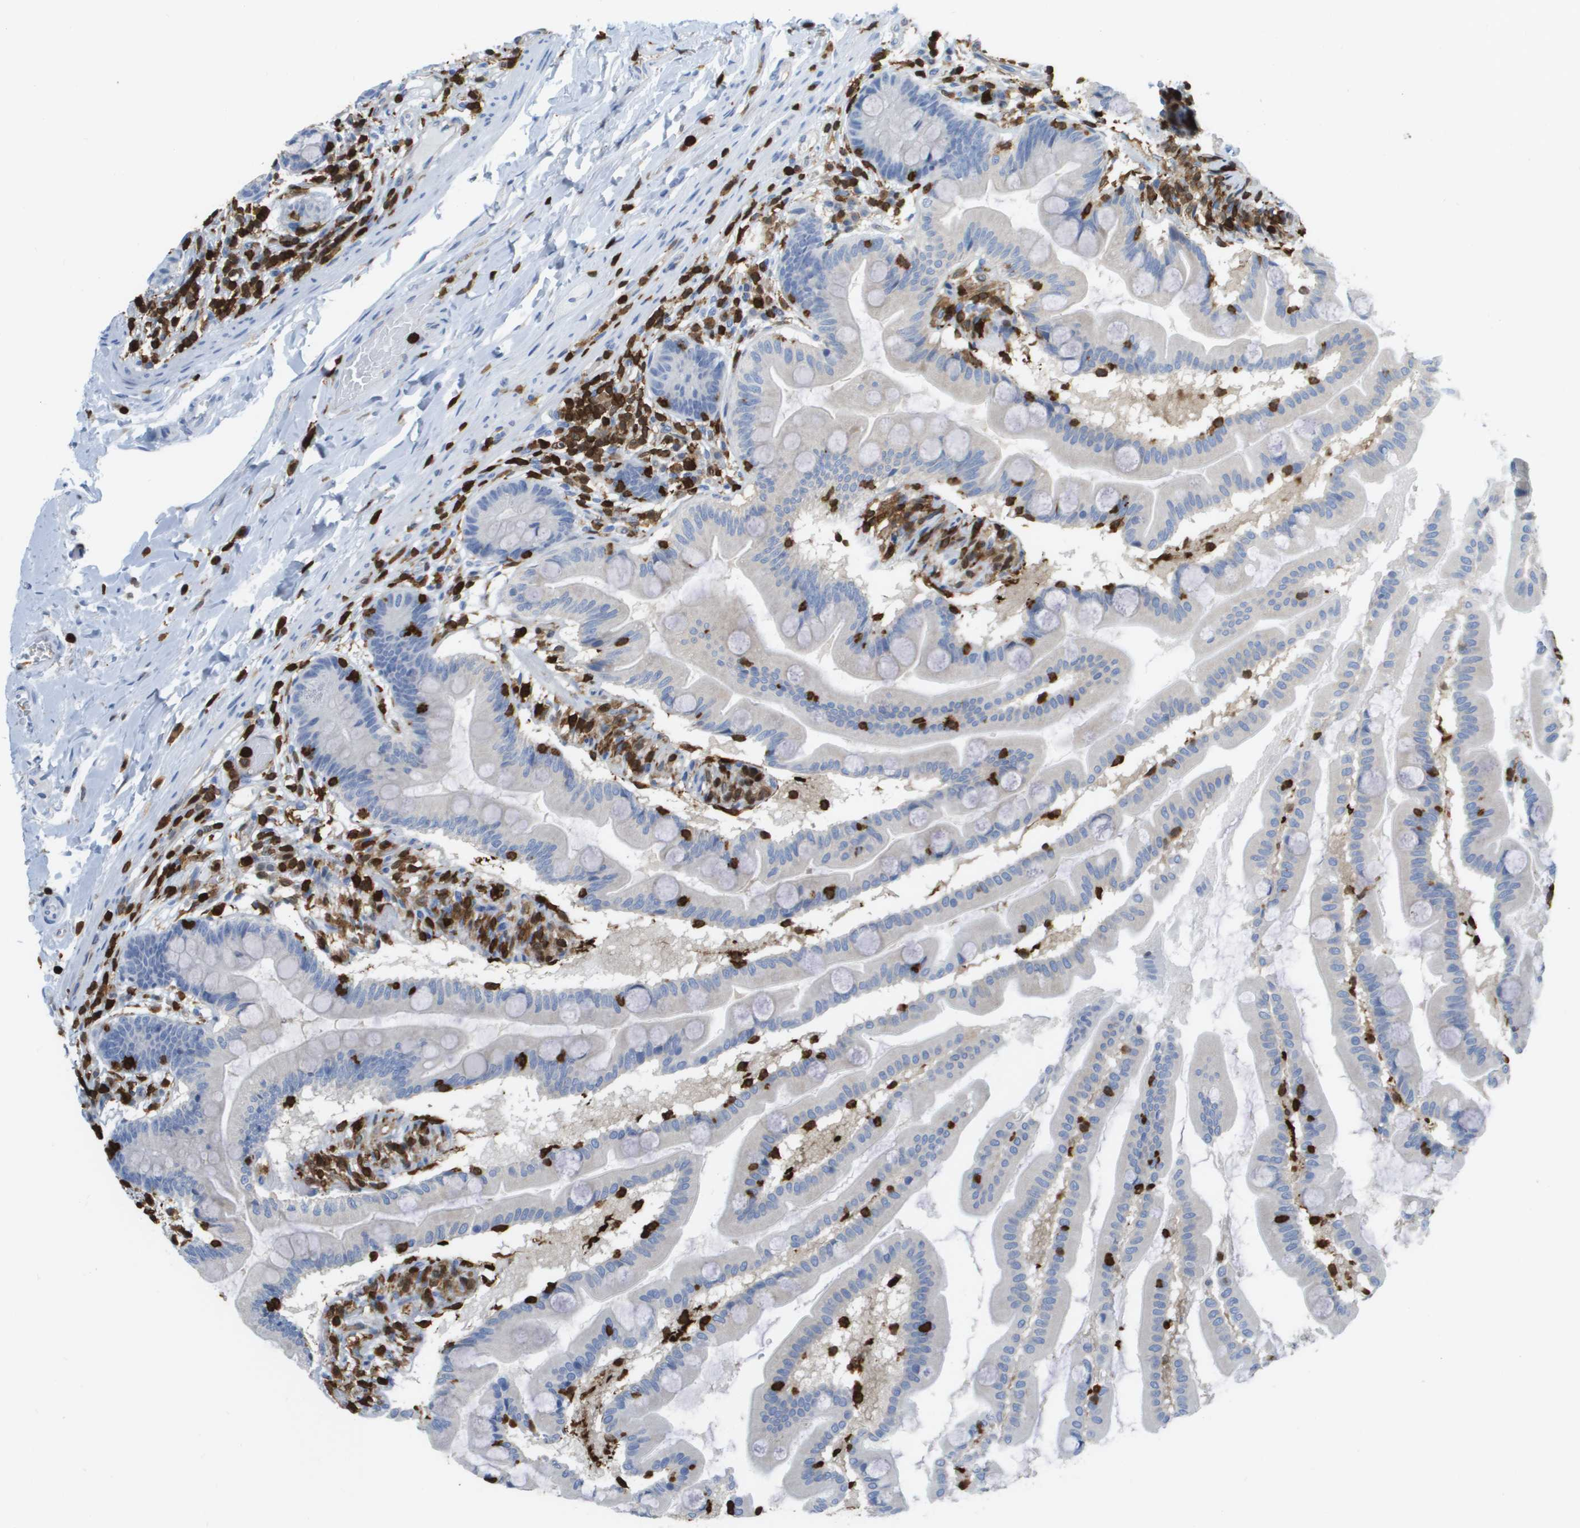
{"staining": {"intensity": "negative", "quantity": "none", "location": "none"}, "tissue": "small intestine", "cell_type": "Glandular cells", "image_type": "normal", "snomed": [{"axis": "morphology", "description": "Normal tissue, NOS"}, {"axis": "topography", "description": "Small intestine"}], "caption": "There is no significant expression in glandular cells of small intestine. The staining was performed using DAB (3,3'-diaminobenzidine) to visualize the protein expression in brown, while the nuclei were stained in blue with hematoxylin (Magnification: 20x).", "gene": "DOCK5", "patient": {"sex": "female", "age": 56}}